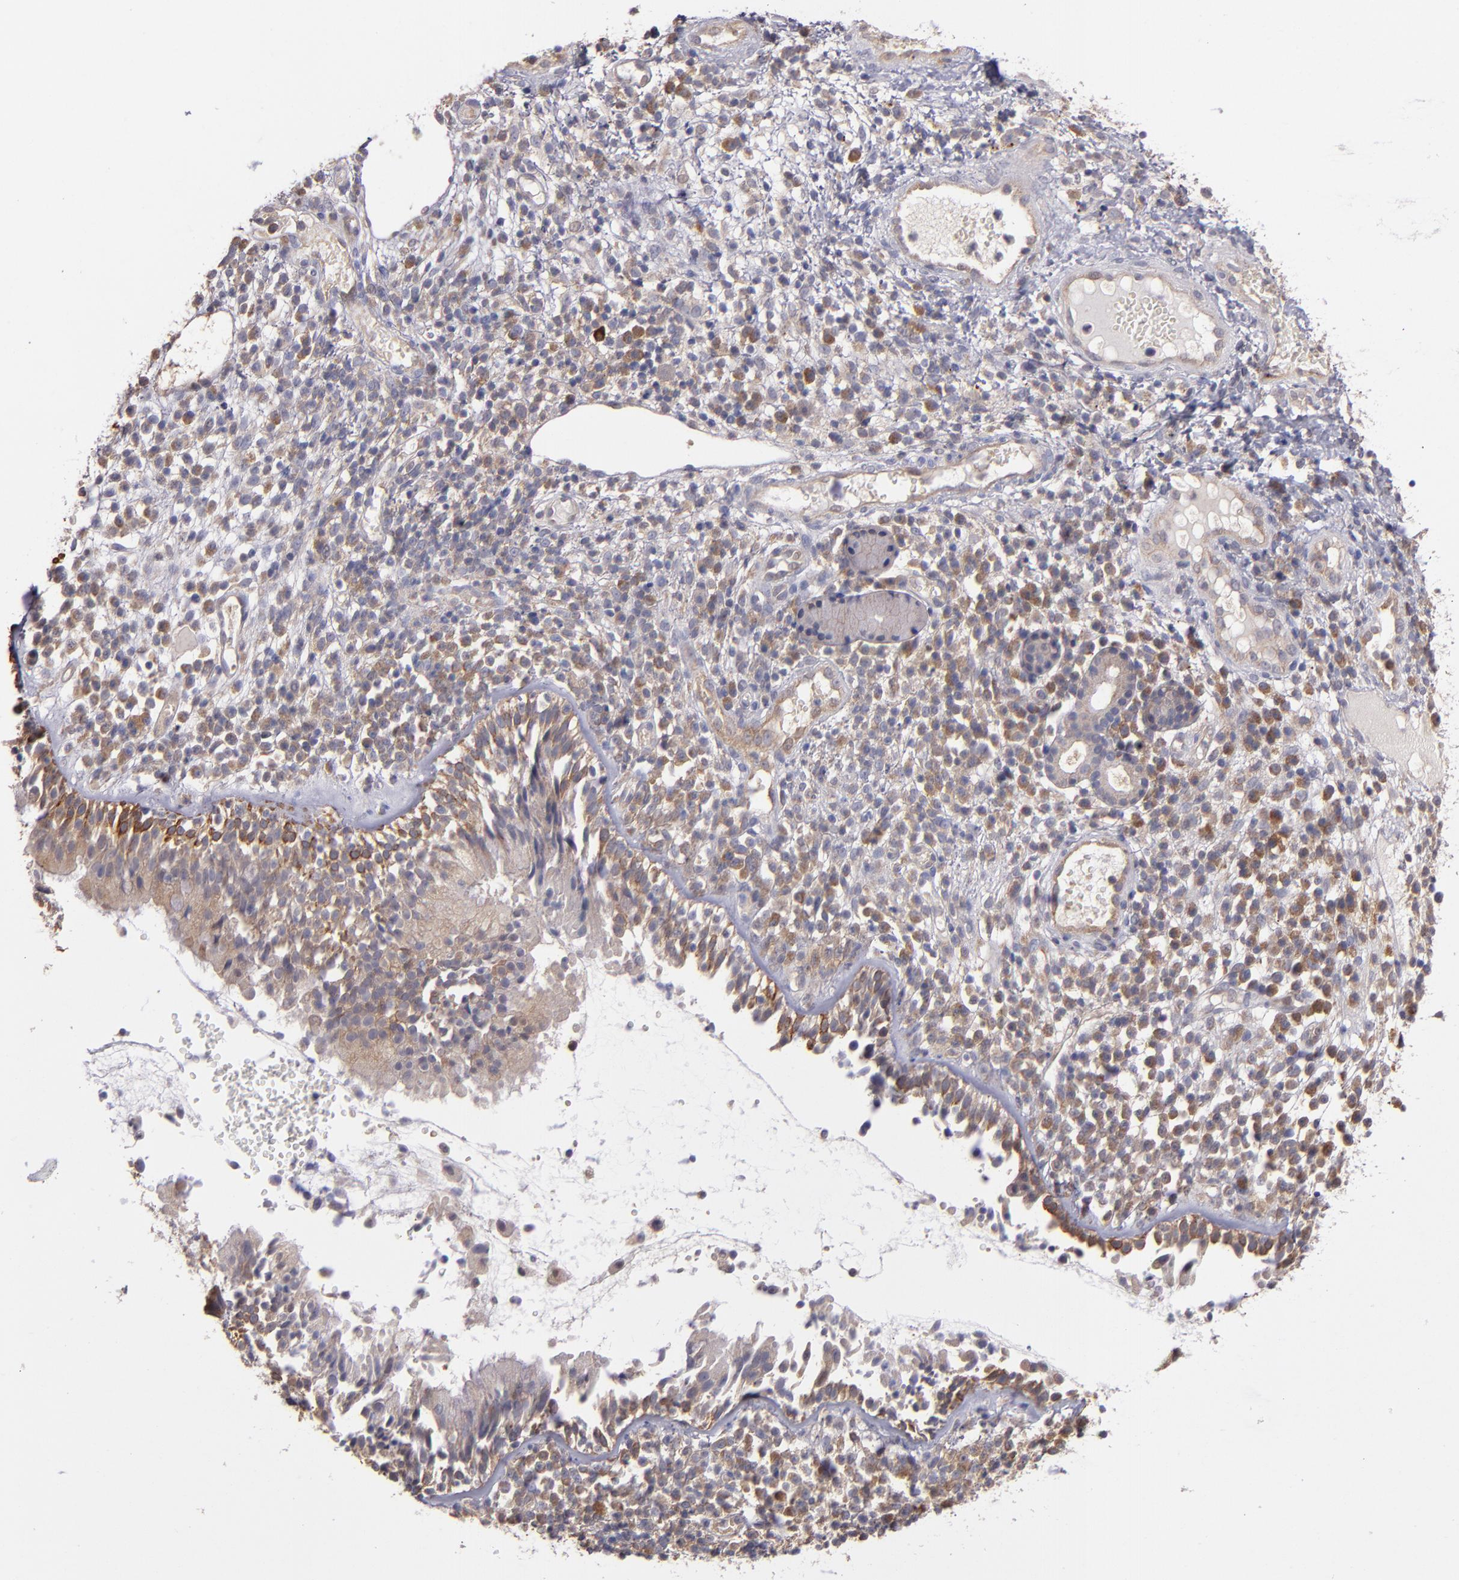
{"staining": {"intensity": "moderate", "quantity": ">75%", "location": "cytoplasmic/membranous"}, "tissue": "nasopharynx", "cell_type": "Respiratory epithelial cells", "image_type": "normal", "snomed": [{"axis": "morphology", "description": "Normal tissue, NOS"}, {"axis": "morphology", "description": "Inflammation, NOS"}, {"axis": "morphology", "description": "Malignant melanoma, Metastatic site"}, {"axis": "topography", "description": "Nasopharynx"}], "caption": "DAB immunohistochemical staining of normal human nasopharynx exhibits moderate cytoplasmic/membranous protein expression in approximately >75% of respiratory epithelial cells. The staining is performed using DAB brown chromogen to label protein expression. The nuclei are counter-stained blue using hematoxylin.", "gene": "IFIH1", "patient": {"sex": "female", "age": 55}}